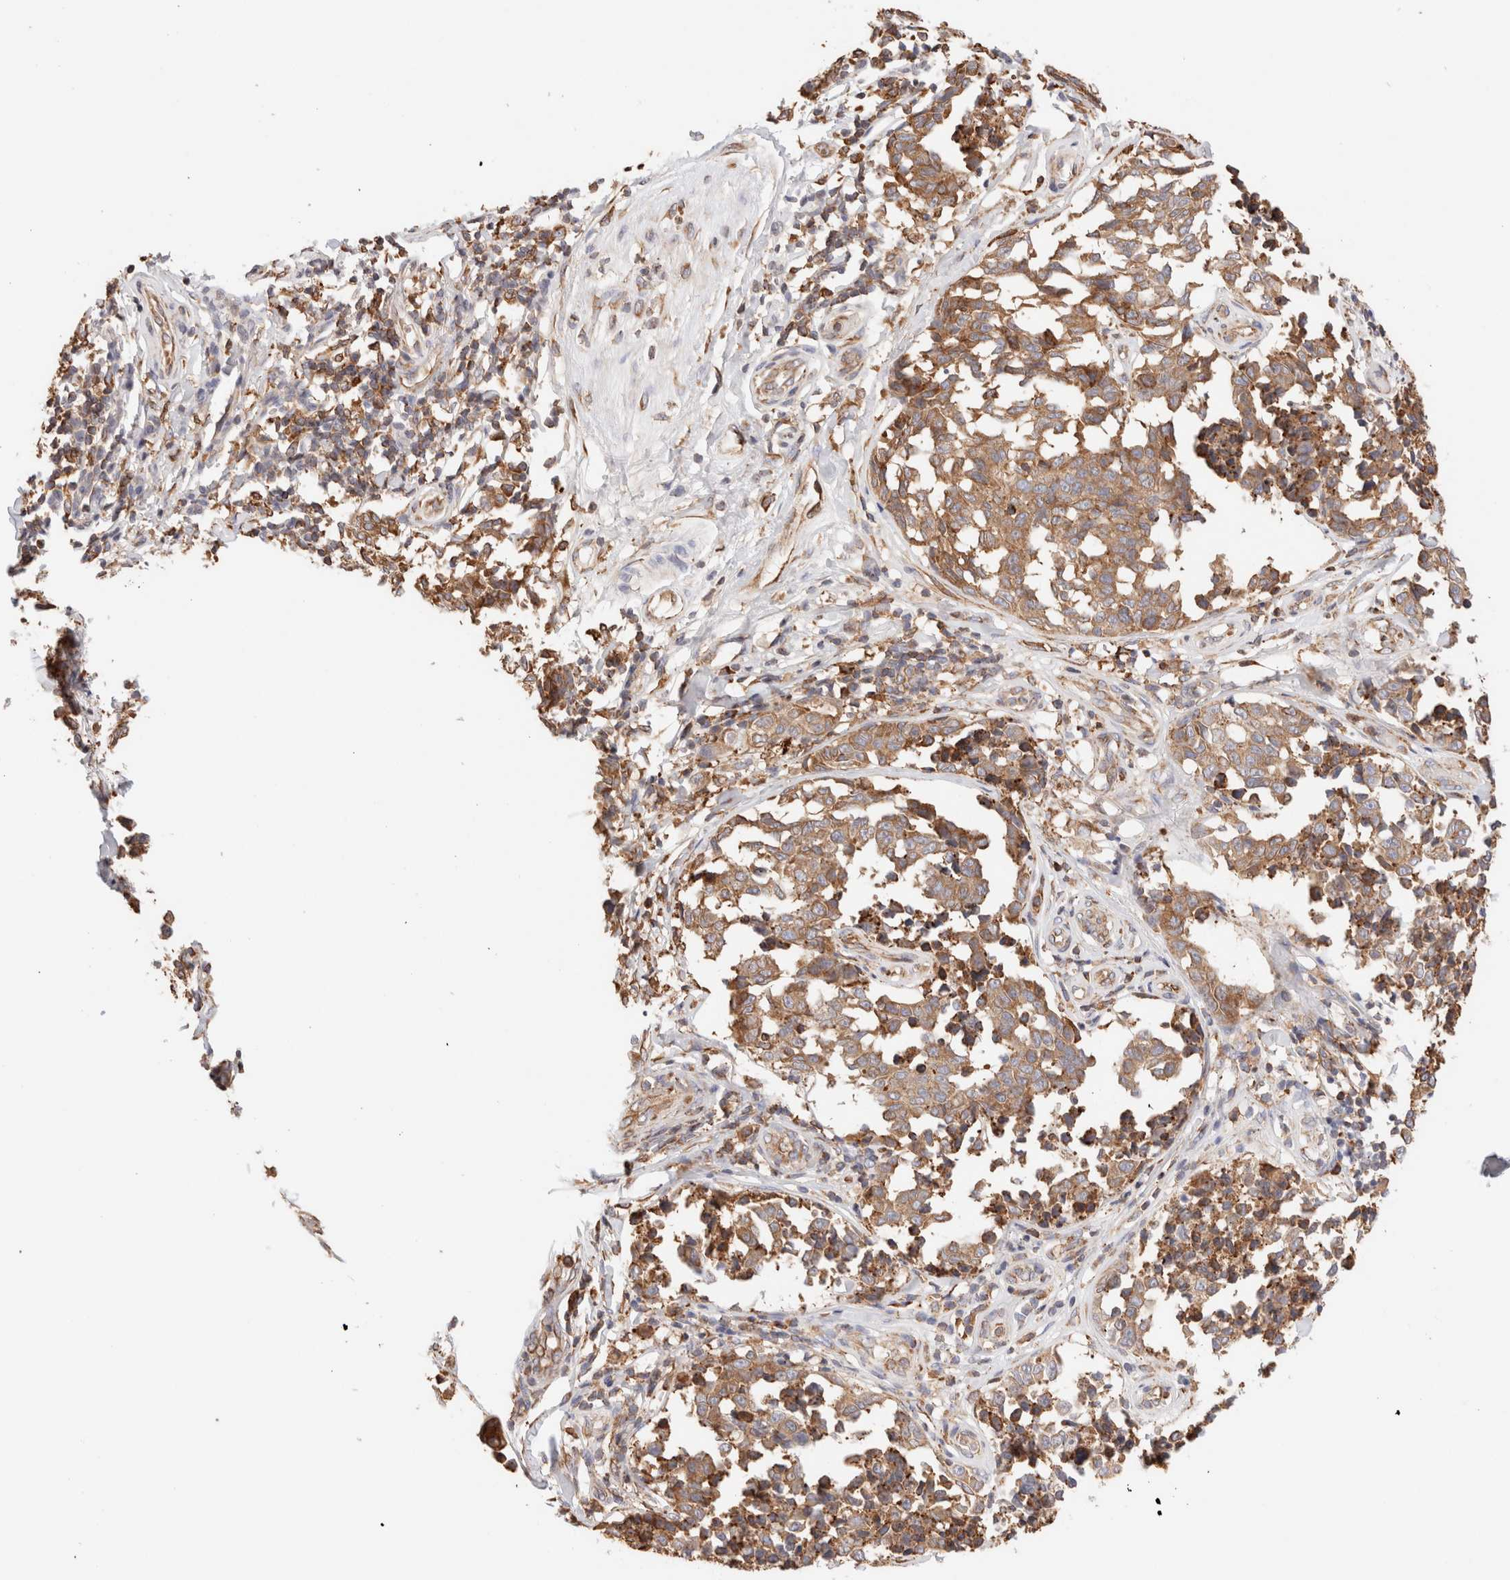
{"staining": {"intensity": "moderate", "quantity": ">75%", "location": "cytoplasmic/membranous"}, "tissue": "melanoma", "cell_type": "Tumor cells", "image_type": "cancer", "snomed": [{"axis": "morphology", "description": "Malignant melanoma, NOS"}, {"axis": "topography", "description": "Skin"}], "caption": "Immunohistochemical staining of malignant melanoma displays moderate cytoplasmic/membranous protein expression in approximately >75% of tumor cells. (brown staining indicates protein expression, while blue staining denotes nuclei).", "gene": "FER", "patient": {"sex": "female", "age": 64}}